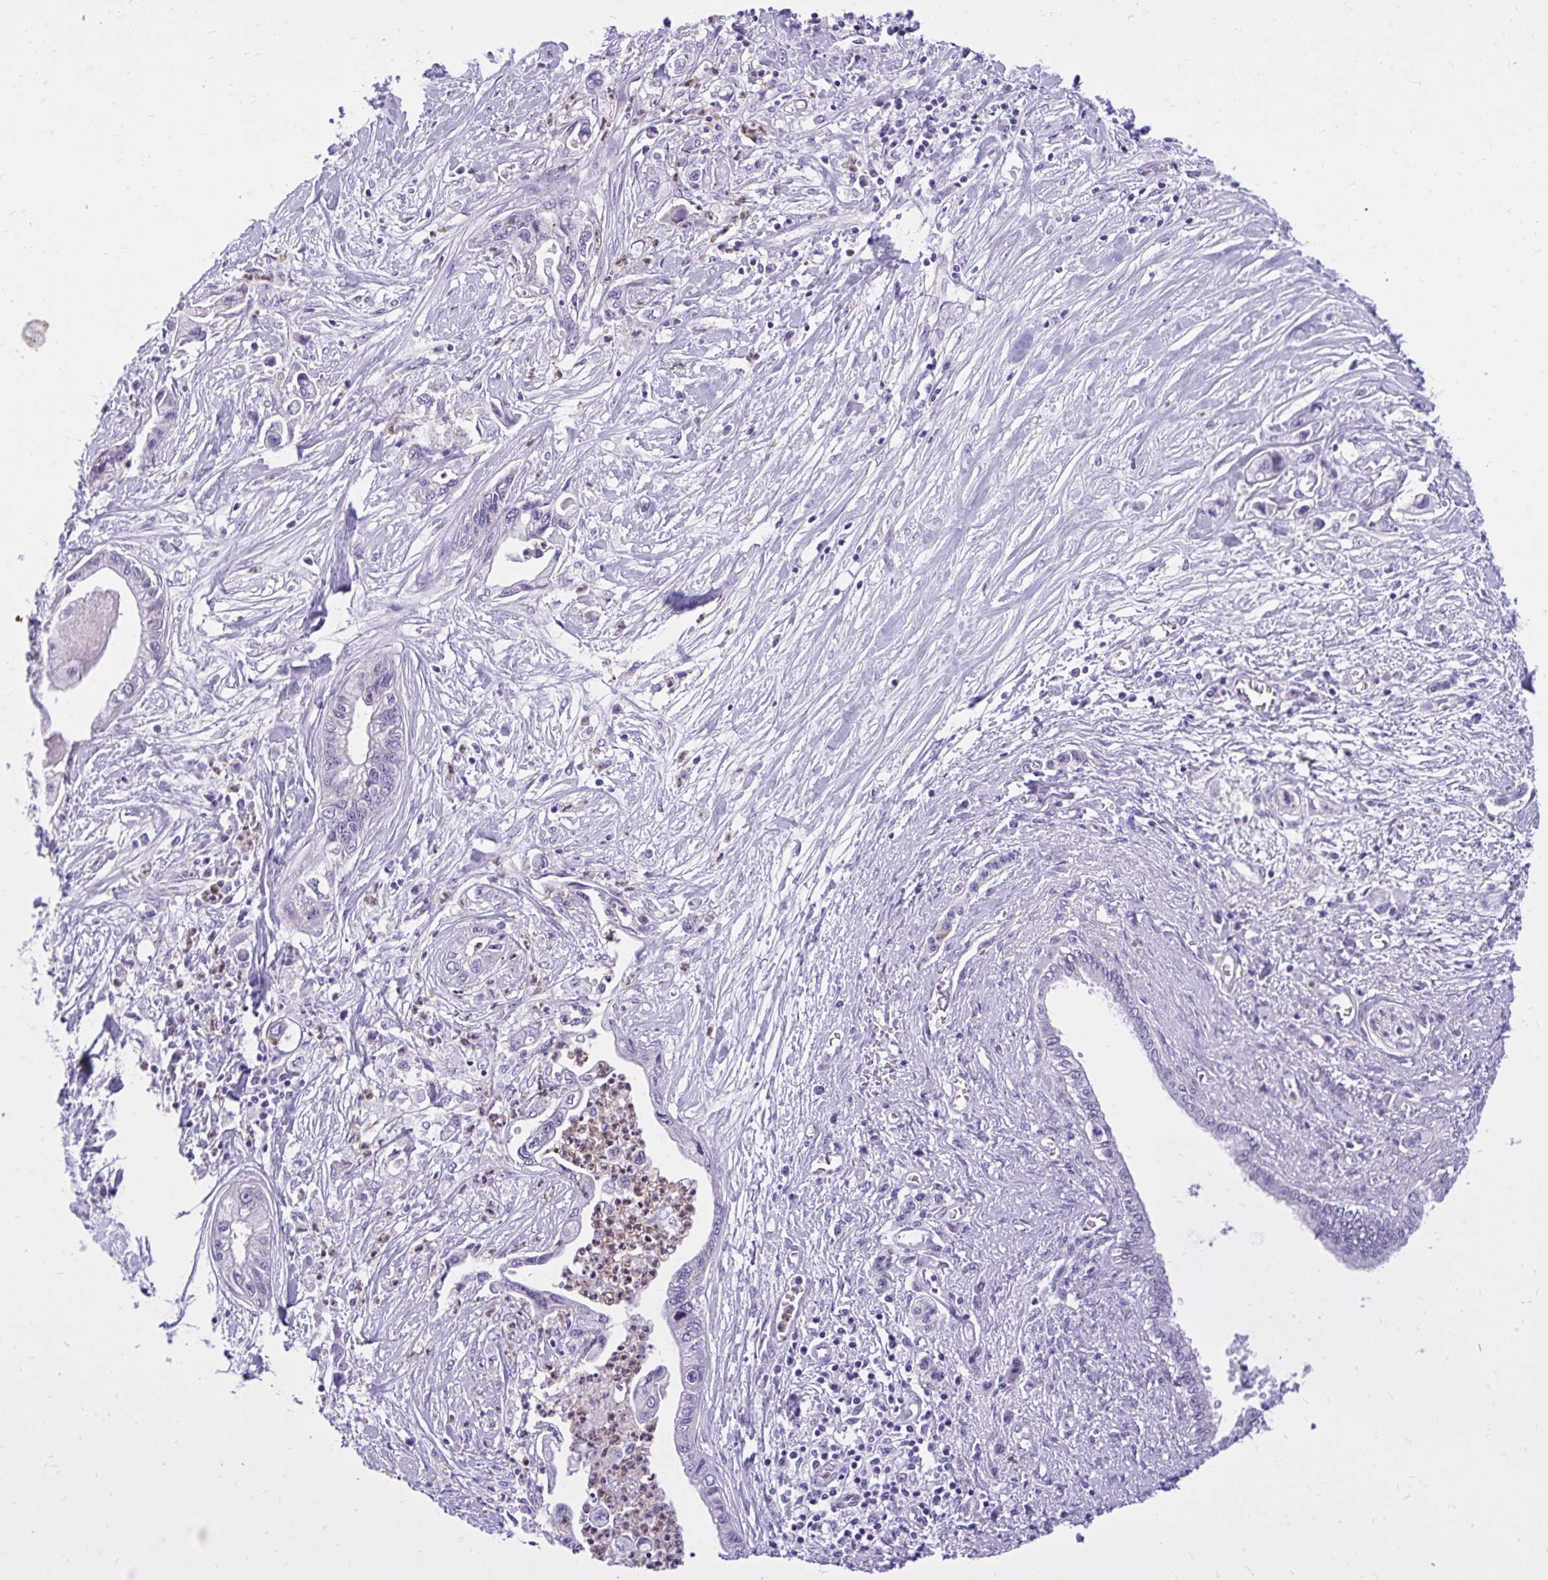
{"staining": {"intensity": "negative", "quantity": "none", "location": "none"}, "tissue": "pancreatic cancer", "cell_type": "Tumor cells", "image_type": "cancer", "snomed": [{"axis": "morphology", "description": "Adenocarcinoma, NOS"}, {"axis": "topography", "description": "Pancreas"}], "caption": "The image reveals no significant expression in tumor cells of pancreatic adenocarcinoma.", "gene": "ADAMTSL1", "patient": {"sex": "male", "age": 61}}